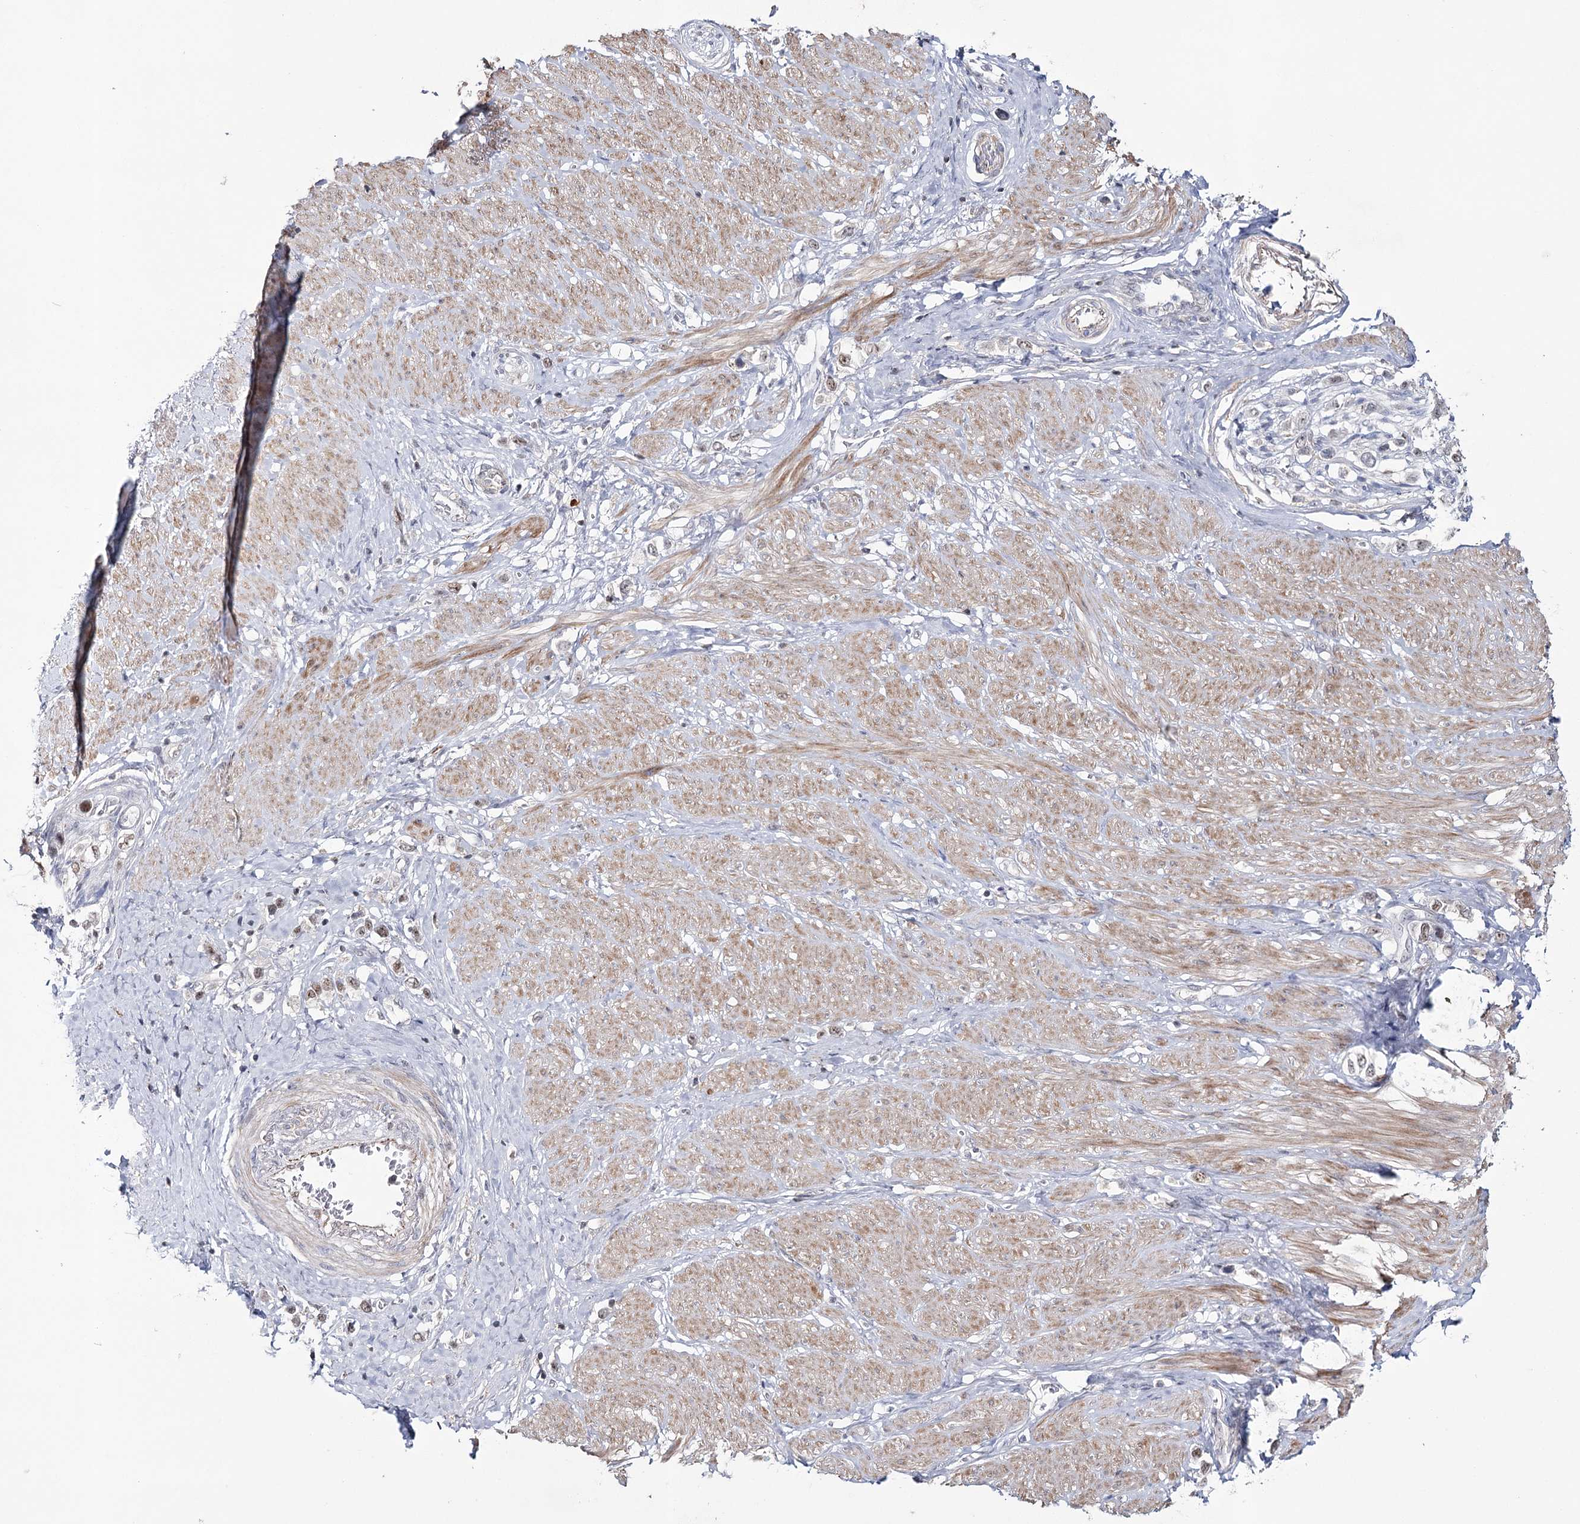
{"staining": {"intensity": "weak", "quantity": "<25%", "location": "nuclear"}, "tissue": "stomach cancer", "cell_type": "Tumor cells", "image_type": "cancer", "snomed": [{"axis": "morphology", "description": "Adenocarcinoma, NOS"}, {"axis": "topography", "description": "Stomach"}], "caption": "Micrograph shows no protein positivity in tumor cells of stomach cancer tissue. (DAB (3,3'-diaminobenzidine) immunohistochemistry (IHC) visualized using brightfield microscopy, high magnification).", "gene": "ZC3H8", "patient": {"sex": "female", "age": 65}}